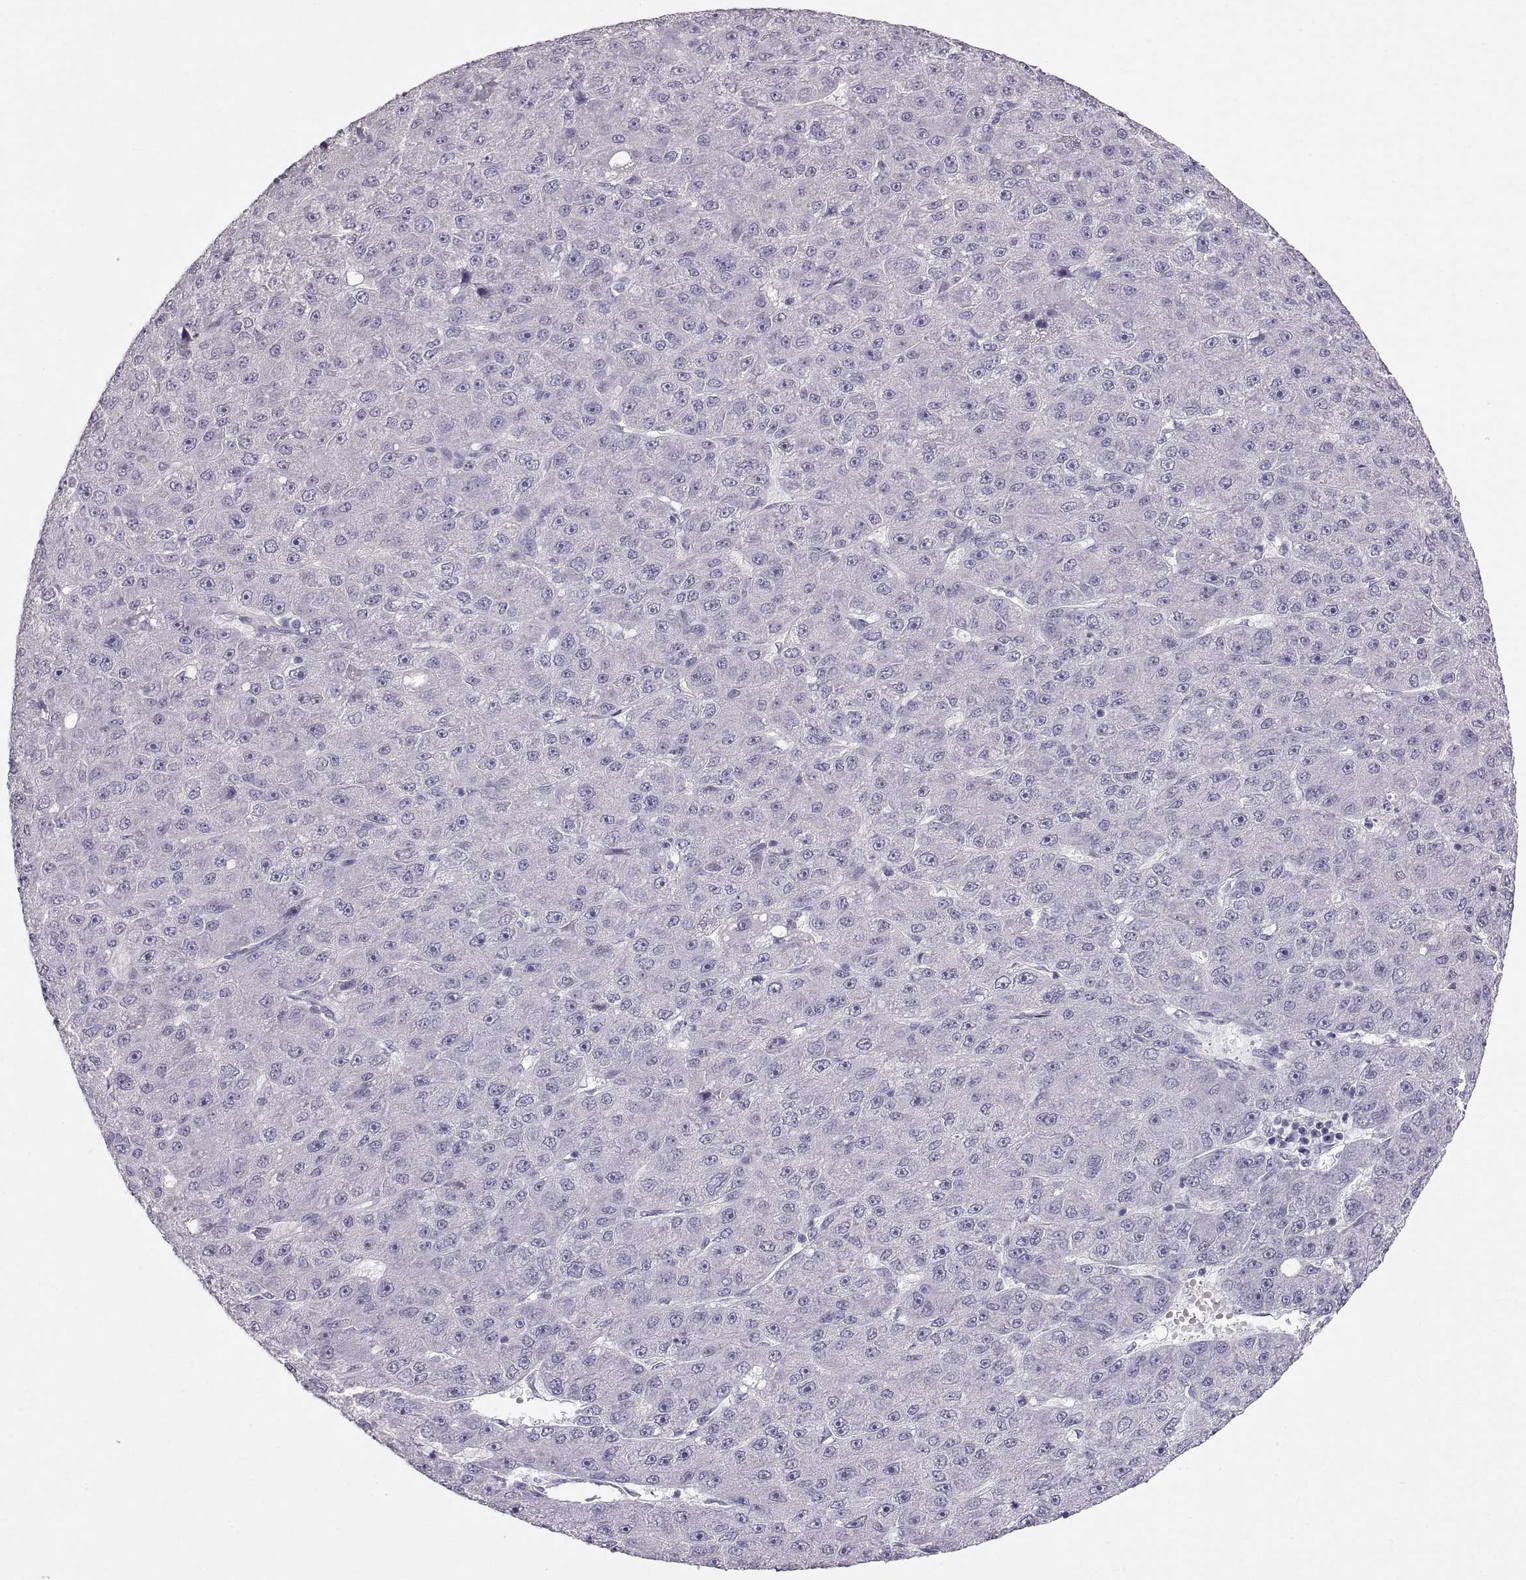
{"staining": {"intensity": "negative", "quantity": "none", "location": "none"}, "tissue": "liver cancer", "cell_type": "Tumor cells", "image_type": "cancer", "snomed": [{"axis": "morphology", "description": "Carcinoma, Hepatocellular, NOS"}, {"axis": "topography", "description": "Liver"}], "caption": "A photomicrograph of human hepatocellular carcinoma (liver) is negative for staining in tumor cells.", "gene": "SPACDR", "patient": {"sex": "male", "age": 67}}